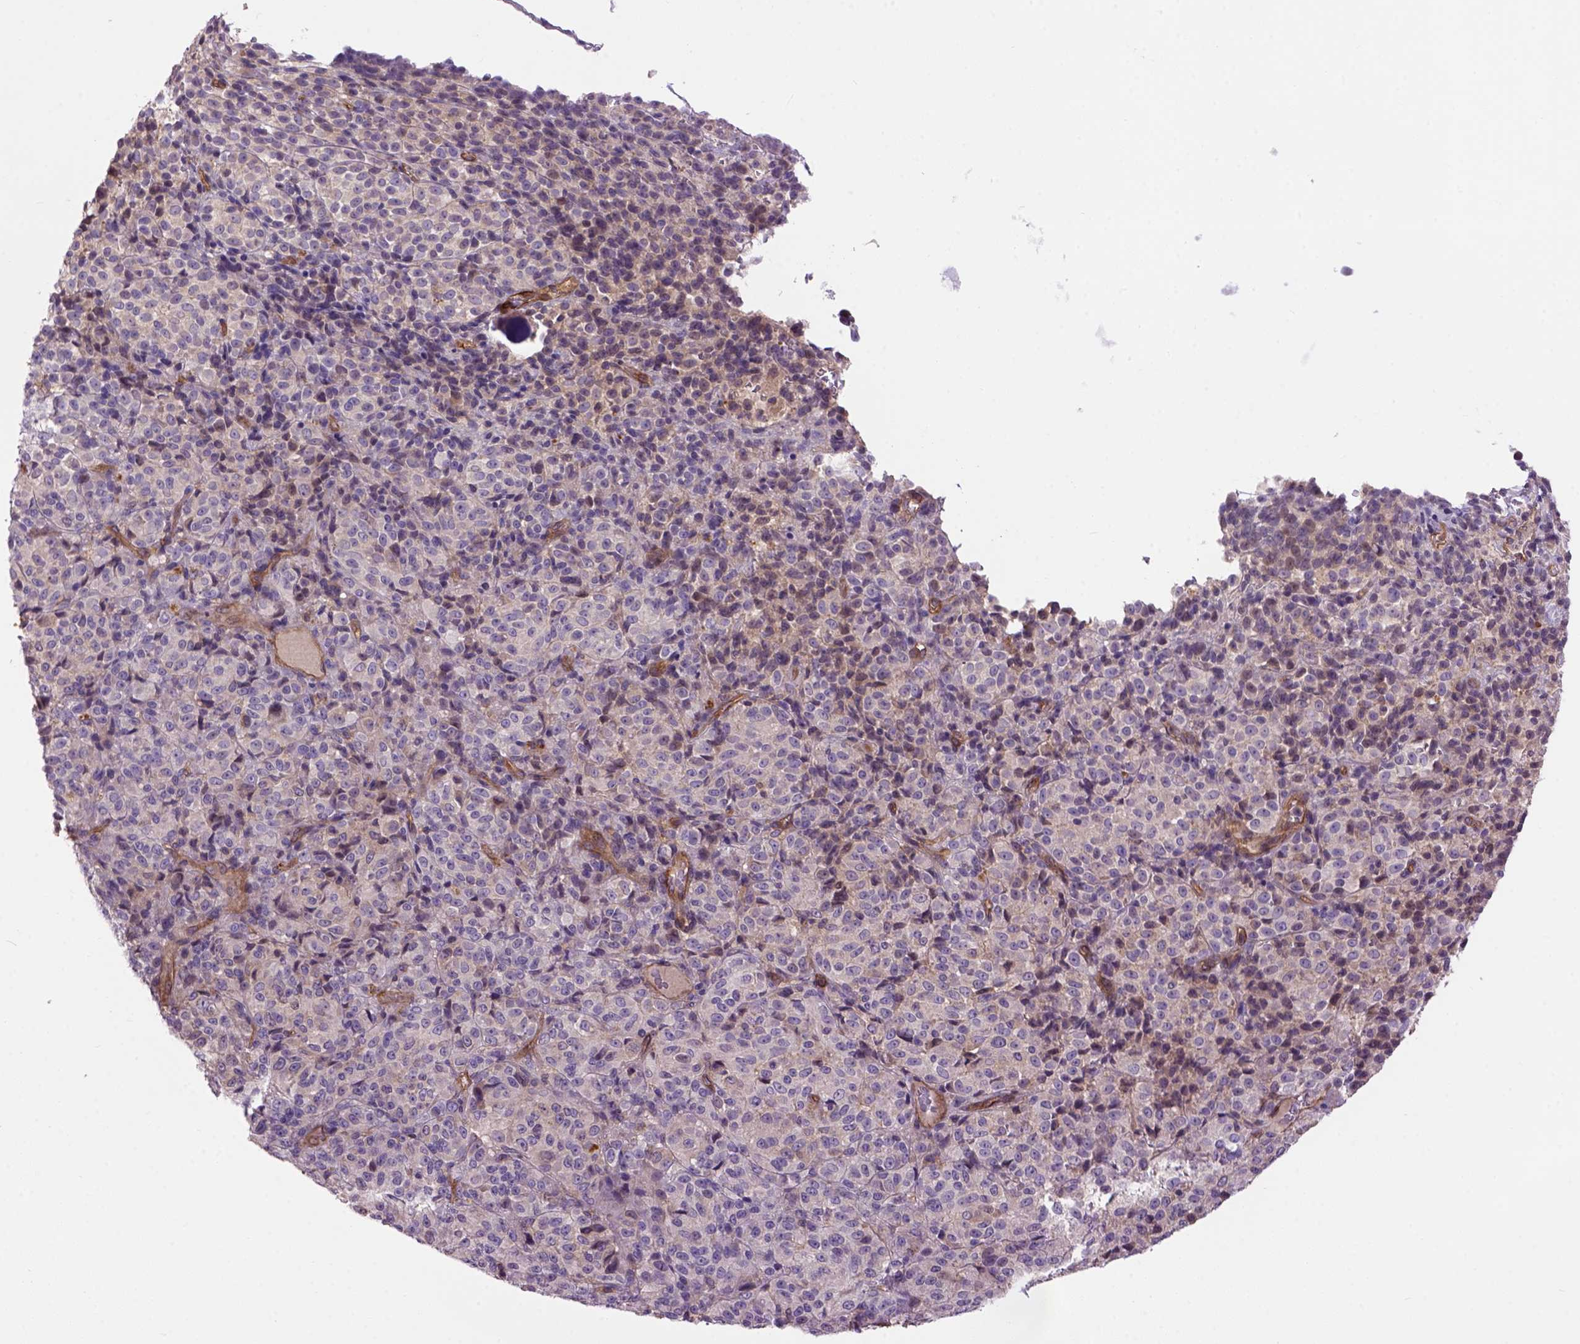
{"staining": {"intensity": "negative", "quantity": "none", "location": "none"}, "tissue": "melanoma", "cell_type": "Tumor cells", "image_type": "cancer", "snomed": [{"axis": "morphology", "description": "Malignant melanoma, Metastatic site"}, {"axis": "topography", "description": "Brain"}], "caption": "Human malignant melanoma (metastatic site) stained for a protein using immunohistochemistry reveals no staining in tumor cells.", "gene": "CASKIN2", "patient": {"sex": "female", "age": 56}}